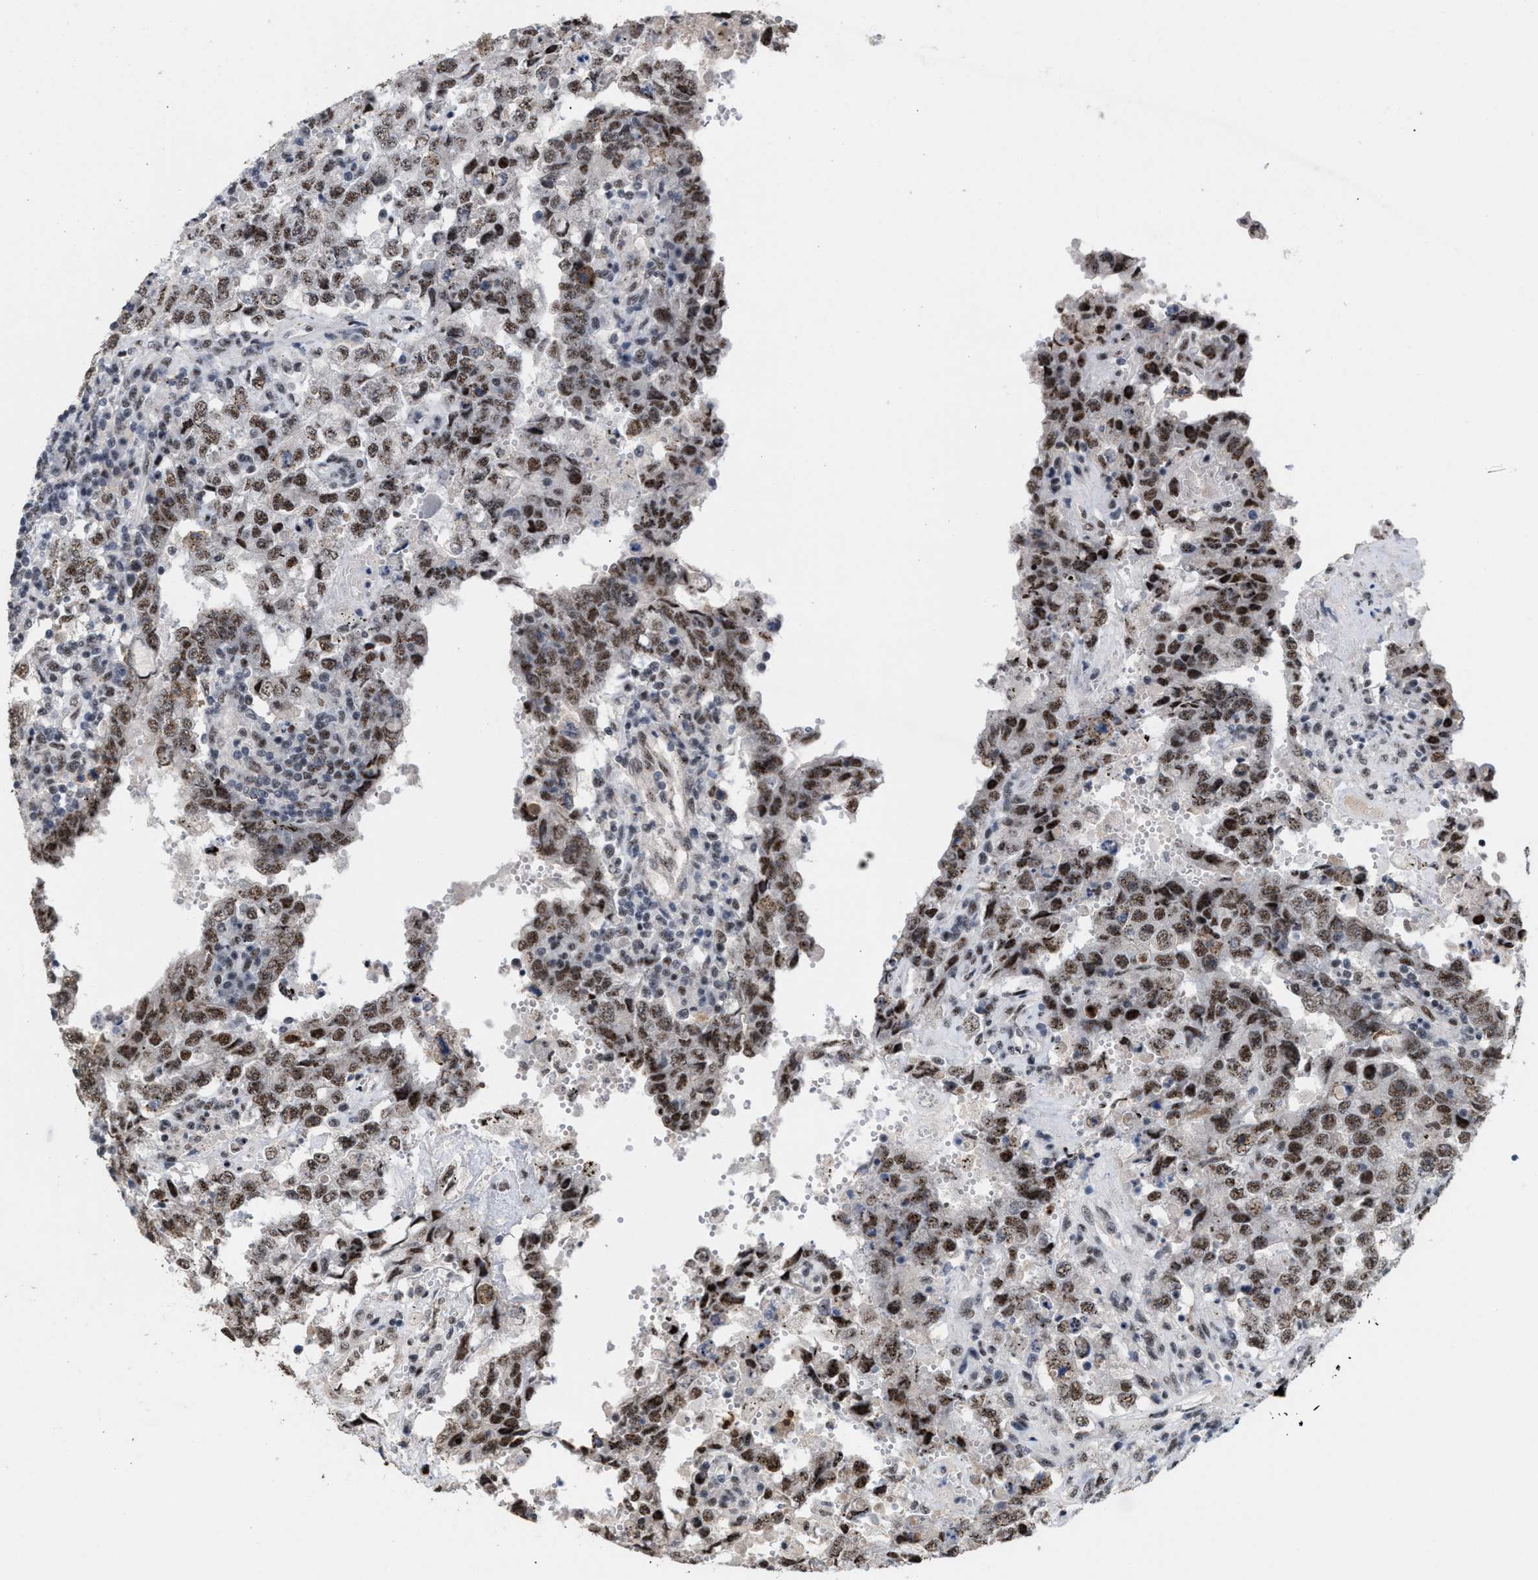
{"staining": {"intensity": "strong", "quantity": ">75%", "location": "nuclear"}, "tissue": "testis cancer", "cell_type": "Tumor cells", "image_type": "cancer", "snomed": [{"axis": "morphology", "description": "Carcinoma, Embryonal, NOS"}, {"axis": "topography", "description": "Testis"}], "caption": "A high amount of strong nuclear expression is appreciated in about >75% of tumor cells in testis cancer (embryonal carcinoma) tissue. Ihc stains the protein of interest in brown and the nuclei are stained blue.", "gene": "EIF4A3", "patient": {"sex": "male", "age": 26}}